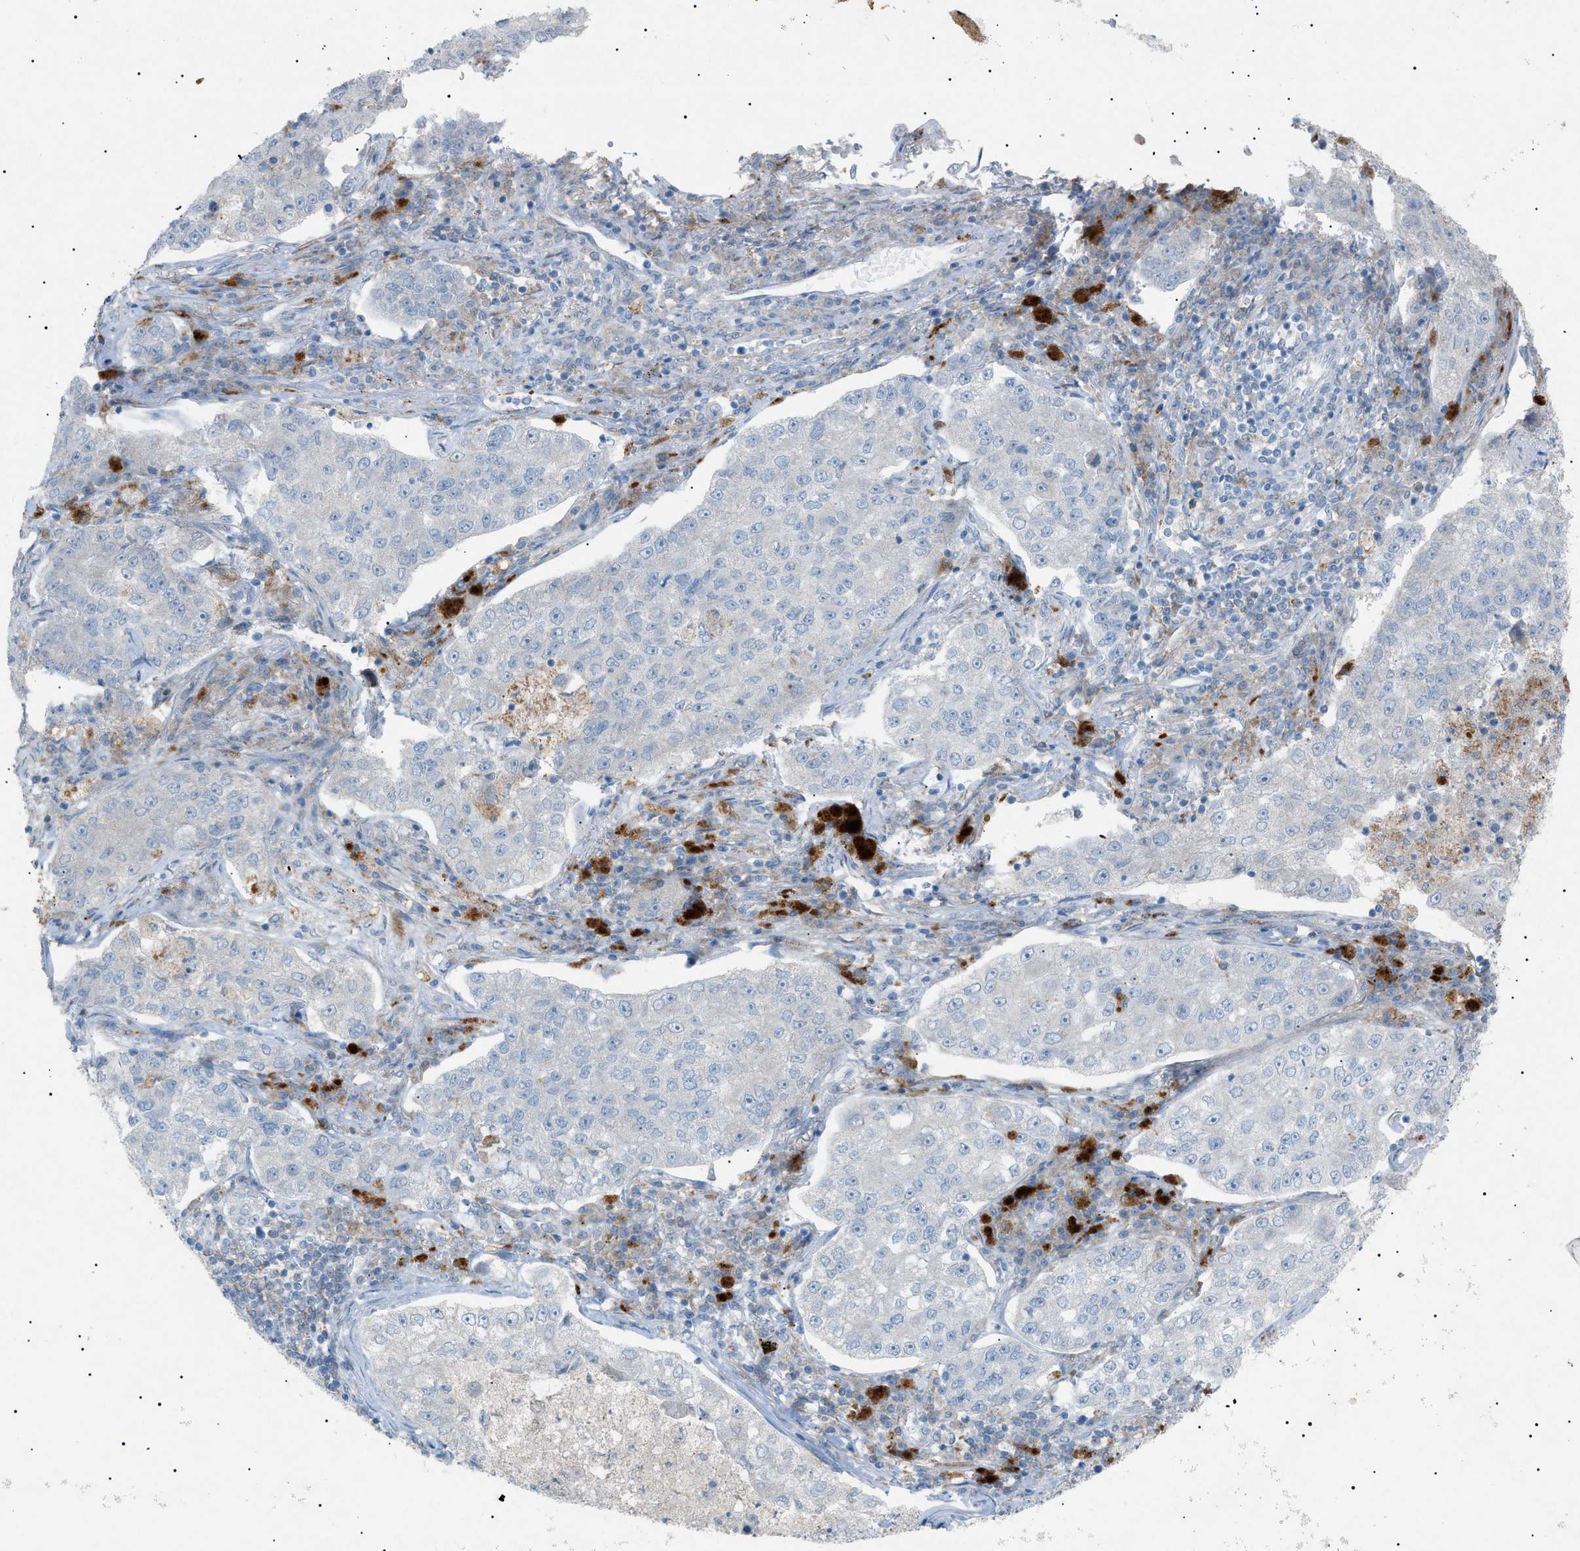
{"staining": {"intensity": "negative", "quantity": "none", "location": "none"}, "tissue": "lung cancer", "cell_type": "Tumor cells", "image_type": "cancer", "snomed": [{"axis": "morphology", "description": "Adenocarcinoma, NOS"}, {"axis": "topography", "description": "Lung"}], "caption": "An immunohistochemistry (IHC) image of lung cancer is shown. There is no staining in tumor cells of lung cancer.", "gene": "BTK", "patient": {"sex": "male", "age": 49}}